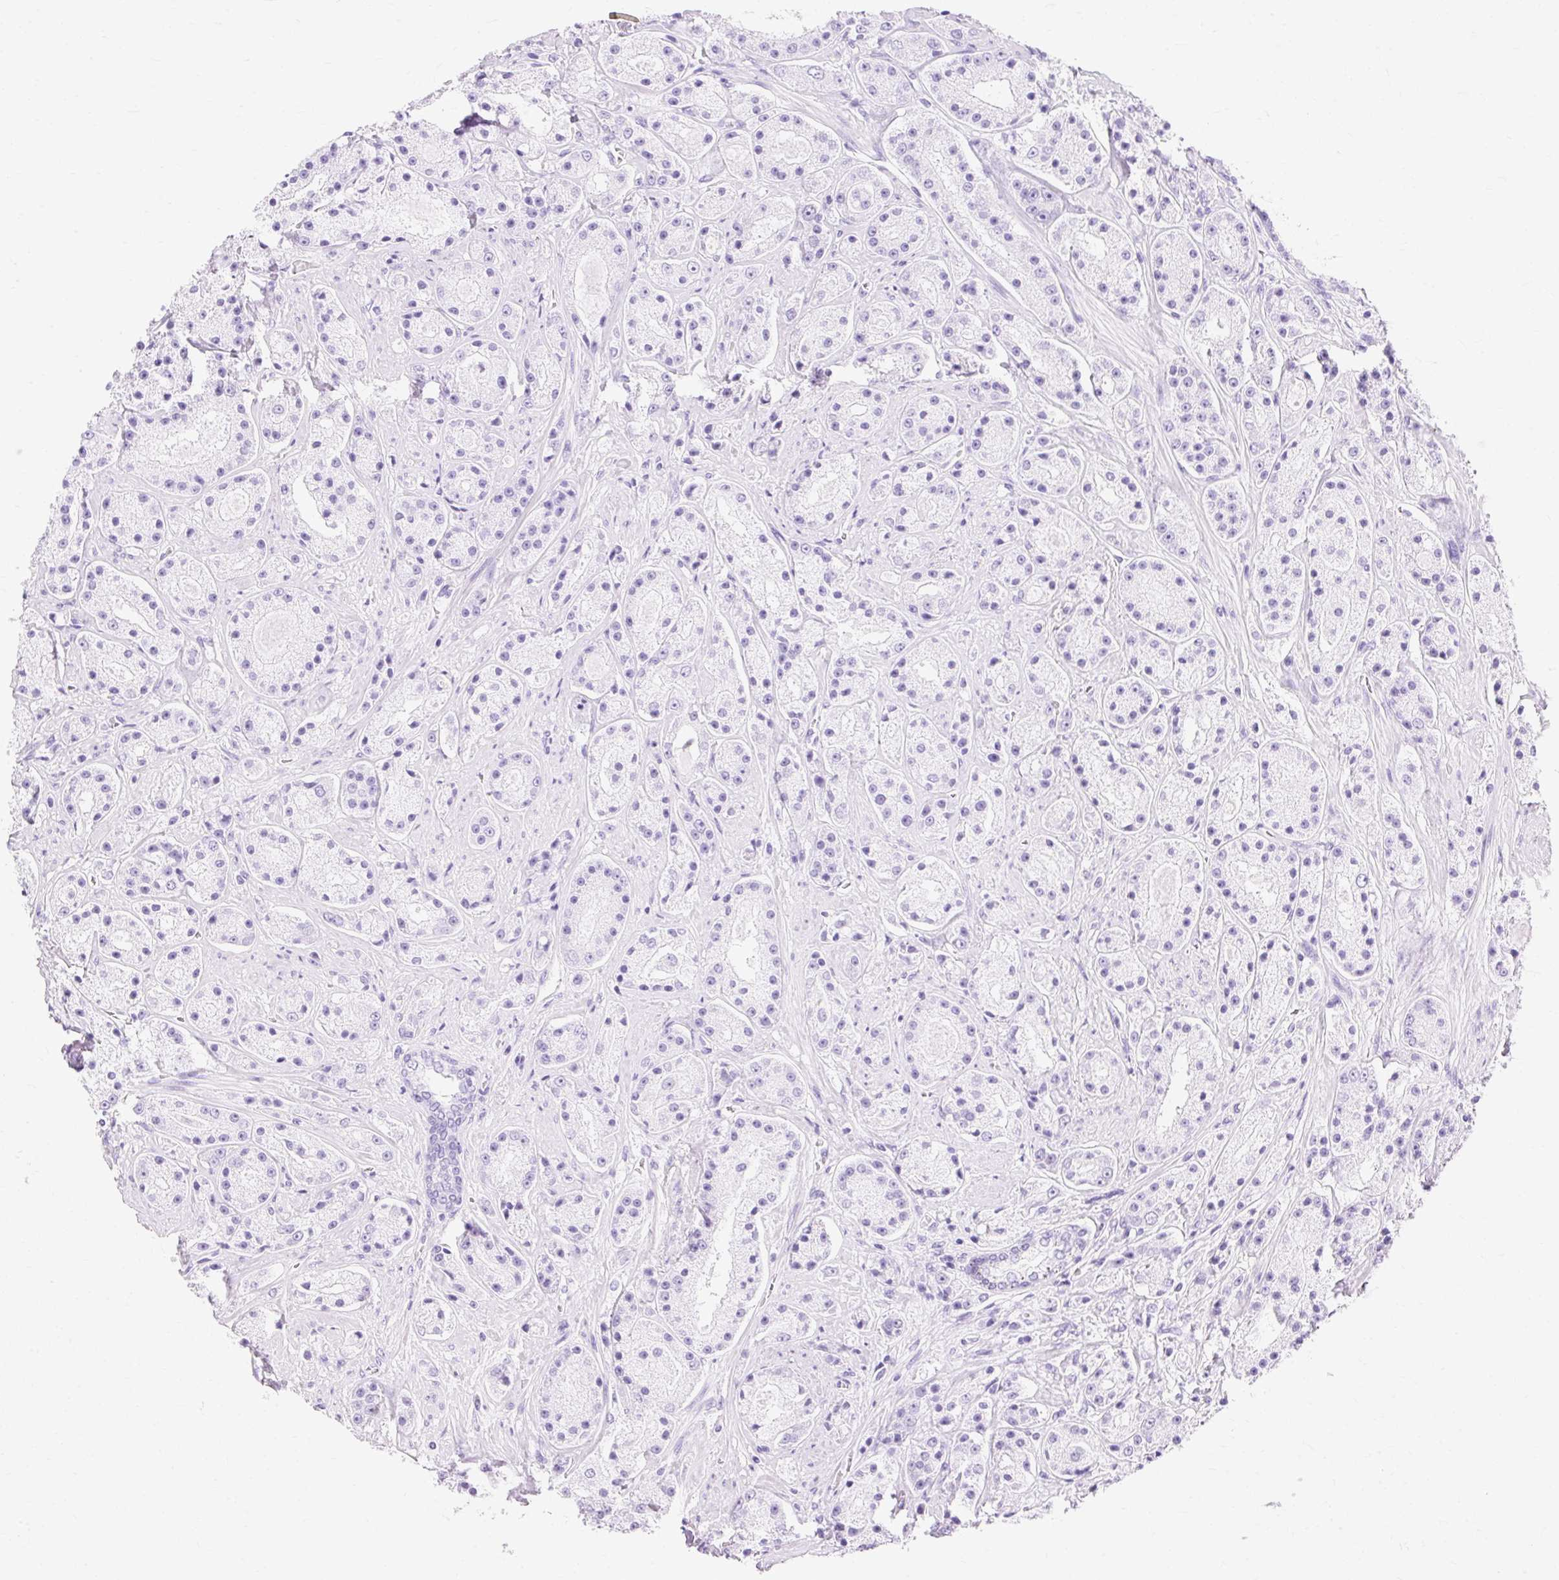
{"staining": {"intensity": "negative", "quantity": "none", "location": "none"}, "tissue": "prostate cancer", "cell_type": "Tumor cells", "image_type": "cancer", "snomed": [{"axis": "morphology", "description": "Adenocarcinoma, High grade"}, {"axis": "topography", "description": "Prostate"}], "caption": "Tumor cells are negative for brown protein staining in prostate high-grade adenocarcinoma. The staining is performed using DAB brown chromogen with nuclei counter-stained in using hematoxylin.", "gene": "MBP", "patient": {"sex": "male", "age": 67}}